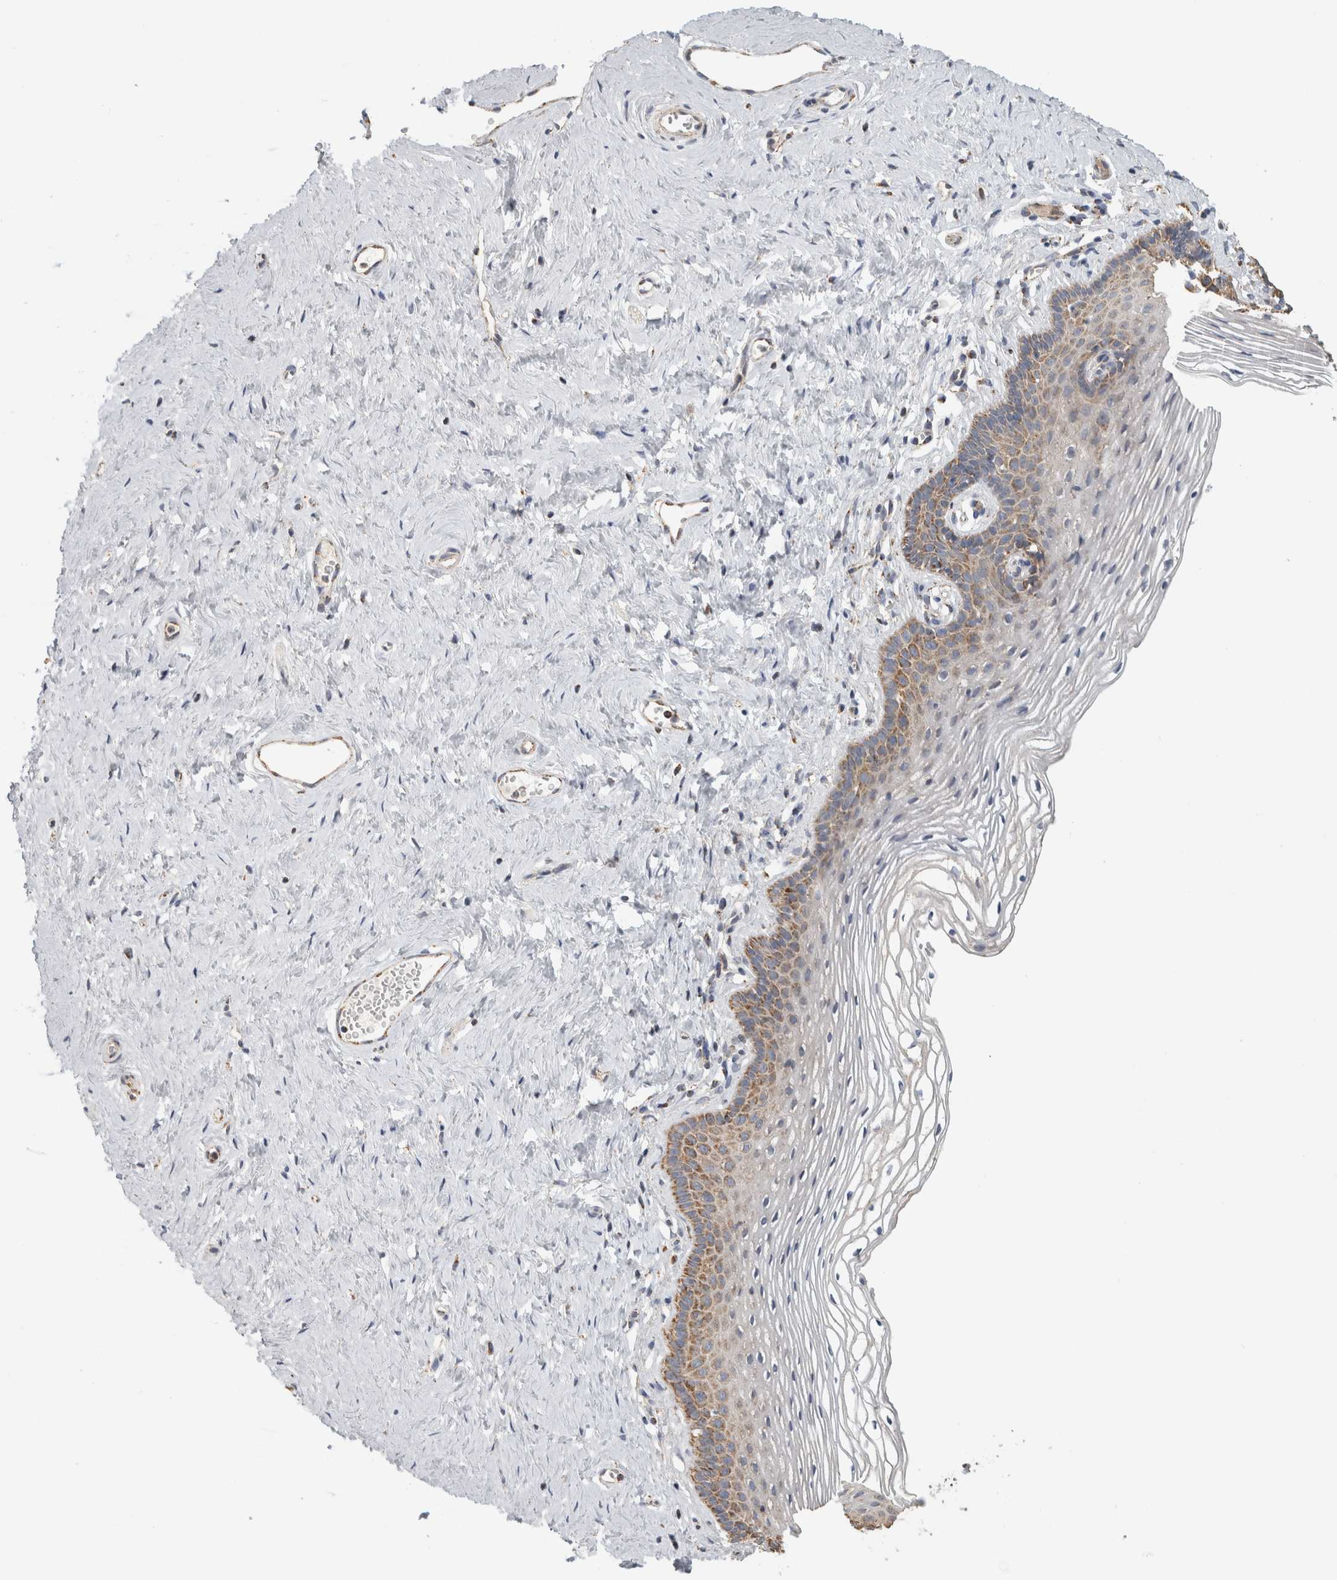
{"staining": {"intensity": "moderate", "quantity": "<25%", "location": "cytoplasmic/membranous"}, "tissue": "vagina", "cell_type": "Squamous epithelial cells", "image_type": "normal", "snomed": [{"axis": "morphology", "description": "Normal tissue, NOS"}, {"axis": "topography", "description": "Vagina"}], "caption": "Immunohistochemical staining of normal human vagina demonstrates low levels of moderate cytoplasmic/membranous positivity in about <25% of squamous epithelial cells. Immunohistochemistry (ihc) stains the protein of interest in brown and the nuclei are stained blue.", "gene": "ST8SIA1", "patient": {"sex": "female", "age": 32}}